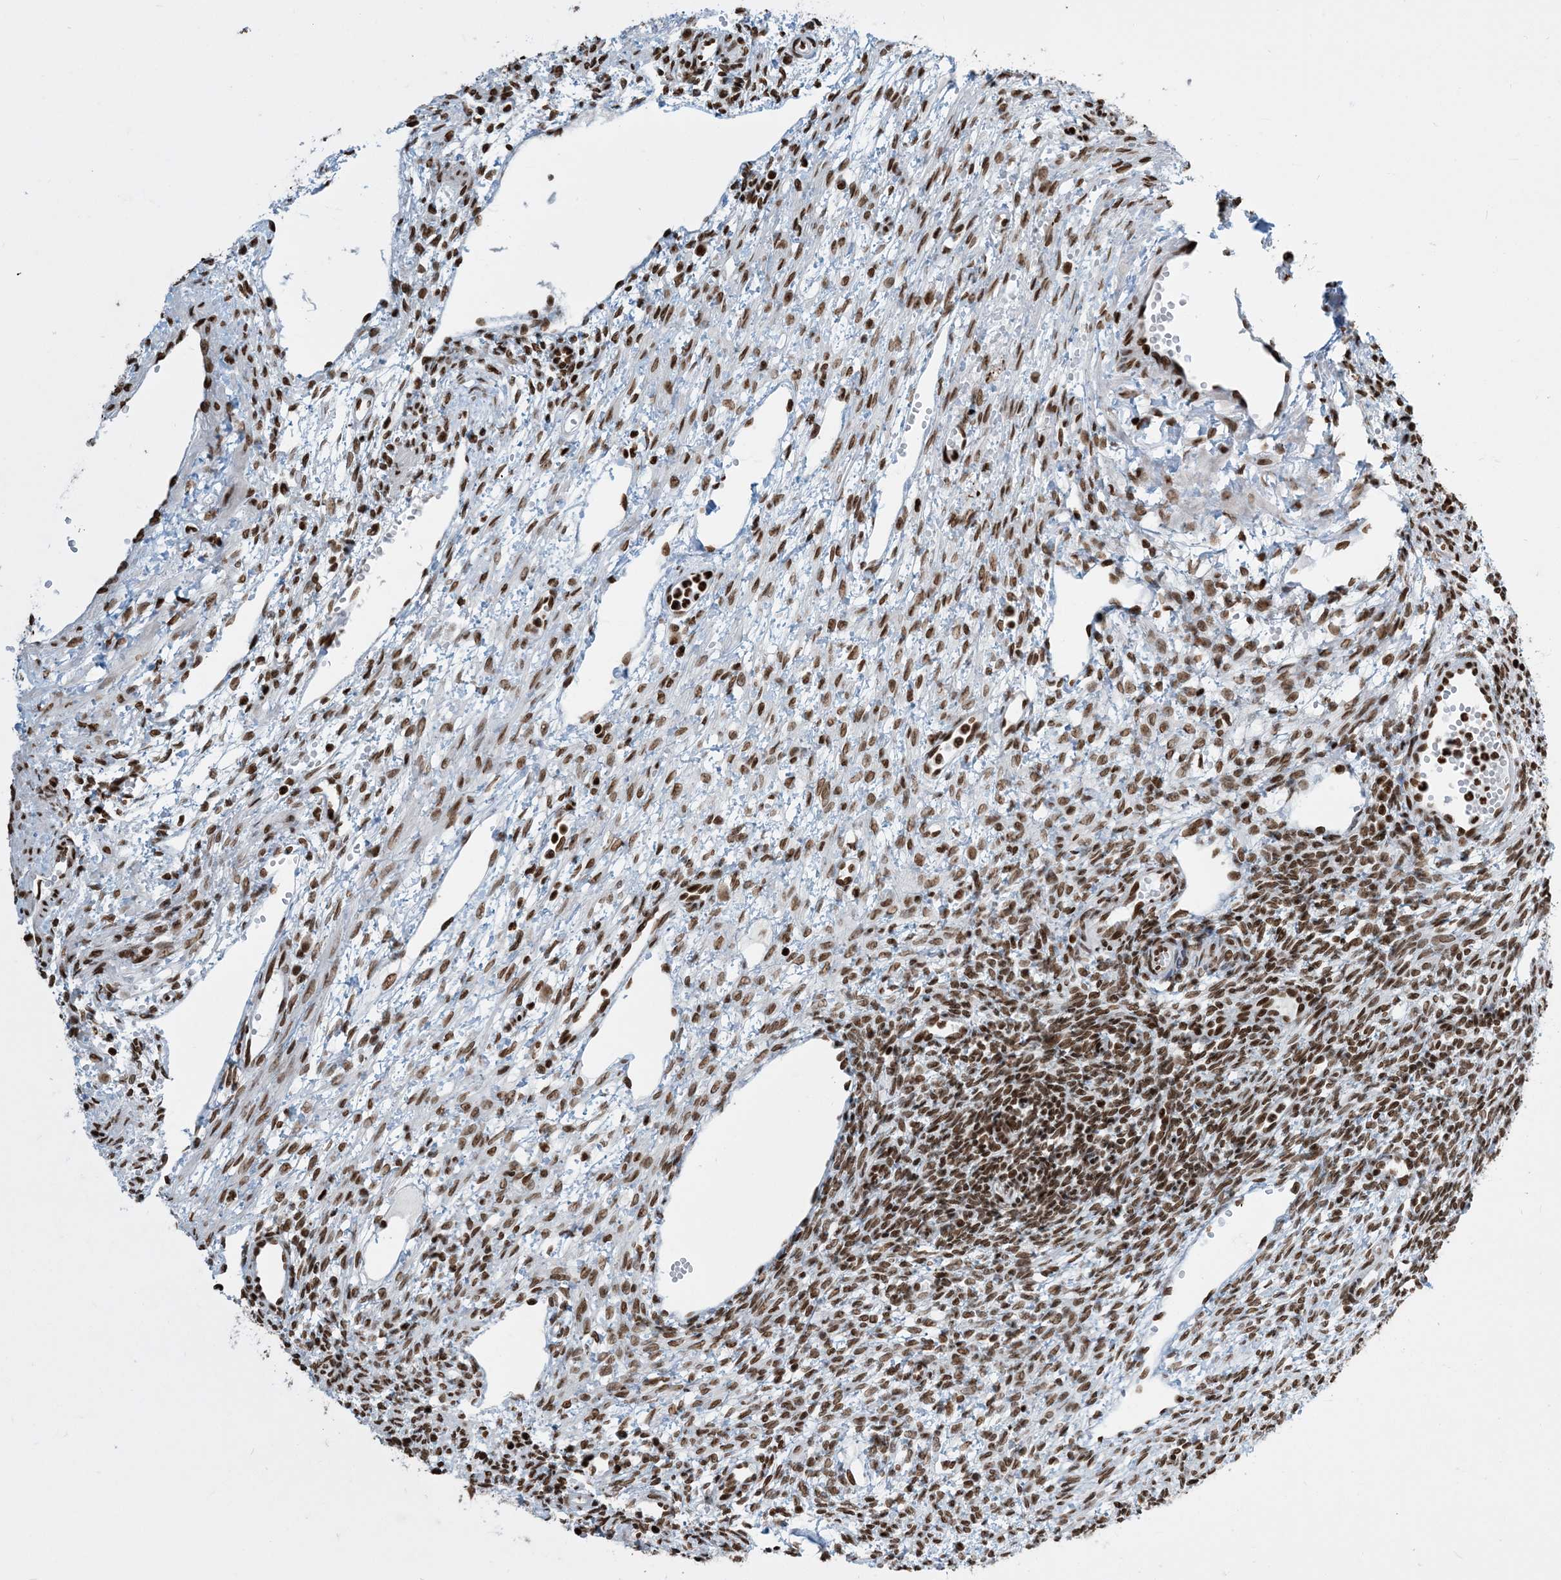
{"staining": {"intensity": "moderate", "quantity": ">75%", "location": "nuclear"}, "tissue": "ovary", "cell_type": "Ovarian stroma cells", "image_type": "normal", "snomed": [{"axis": "morphology", "description": "Normal tissue, NOS"}, {"axis": "morphology", "description": "Cyst, NOS"}, {"axis": "topography", "description": "Ovary"}], "caption": "Protein expression analysis of normal ovary exhibits moderate nuclear positivity in about >75% of ovarian stroma cells. (brown staining indicates protein expression, while blue staining denotes nuclei).", "gene": "H3", "patient": {"sex": "female", "age": 33}}